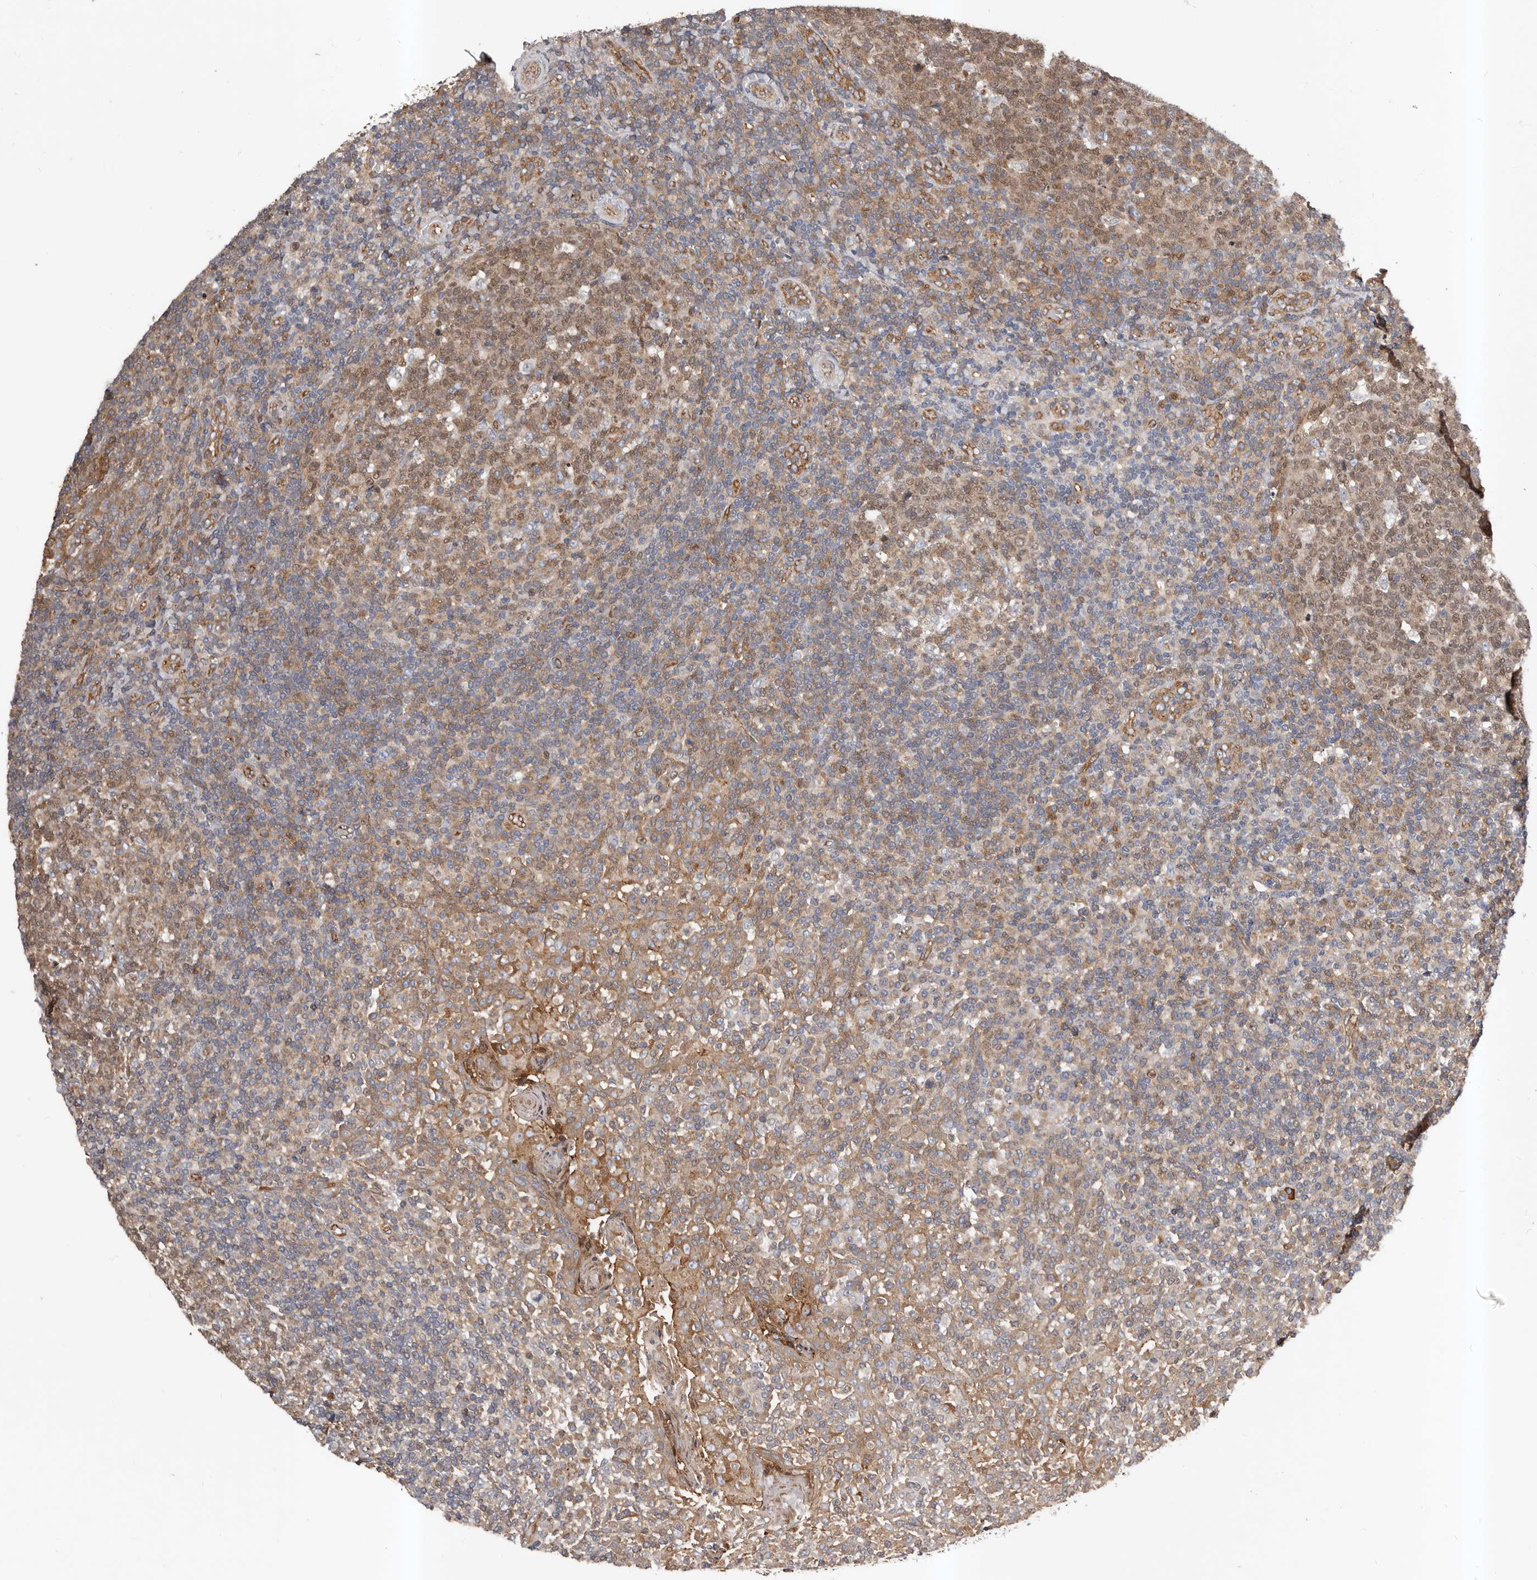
{"staining": {"intensity": "moderate", "quantity": ">75%", "location": "cytoplasmic/membranous,nuclear"}, "tissue": "tonsil", "cell_type": "Germinal center cells", "image_type": "normal", "snomed": [{"axis": "morphology", "description": "Normal tissue, NOS"}, {"axis": "topography", "description": "Tonsil"}], "caption": "Moderate cytoplasmic/membranous,nuclear protein staining is present in about >75% of germinal center cells in tonsil.", "gene": "PNRC2", "patient": {"sex": "female", "age": 19}}